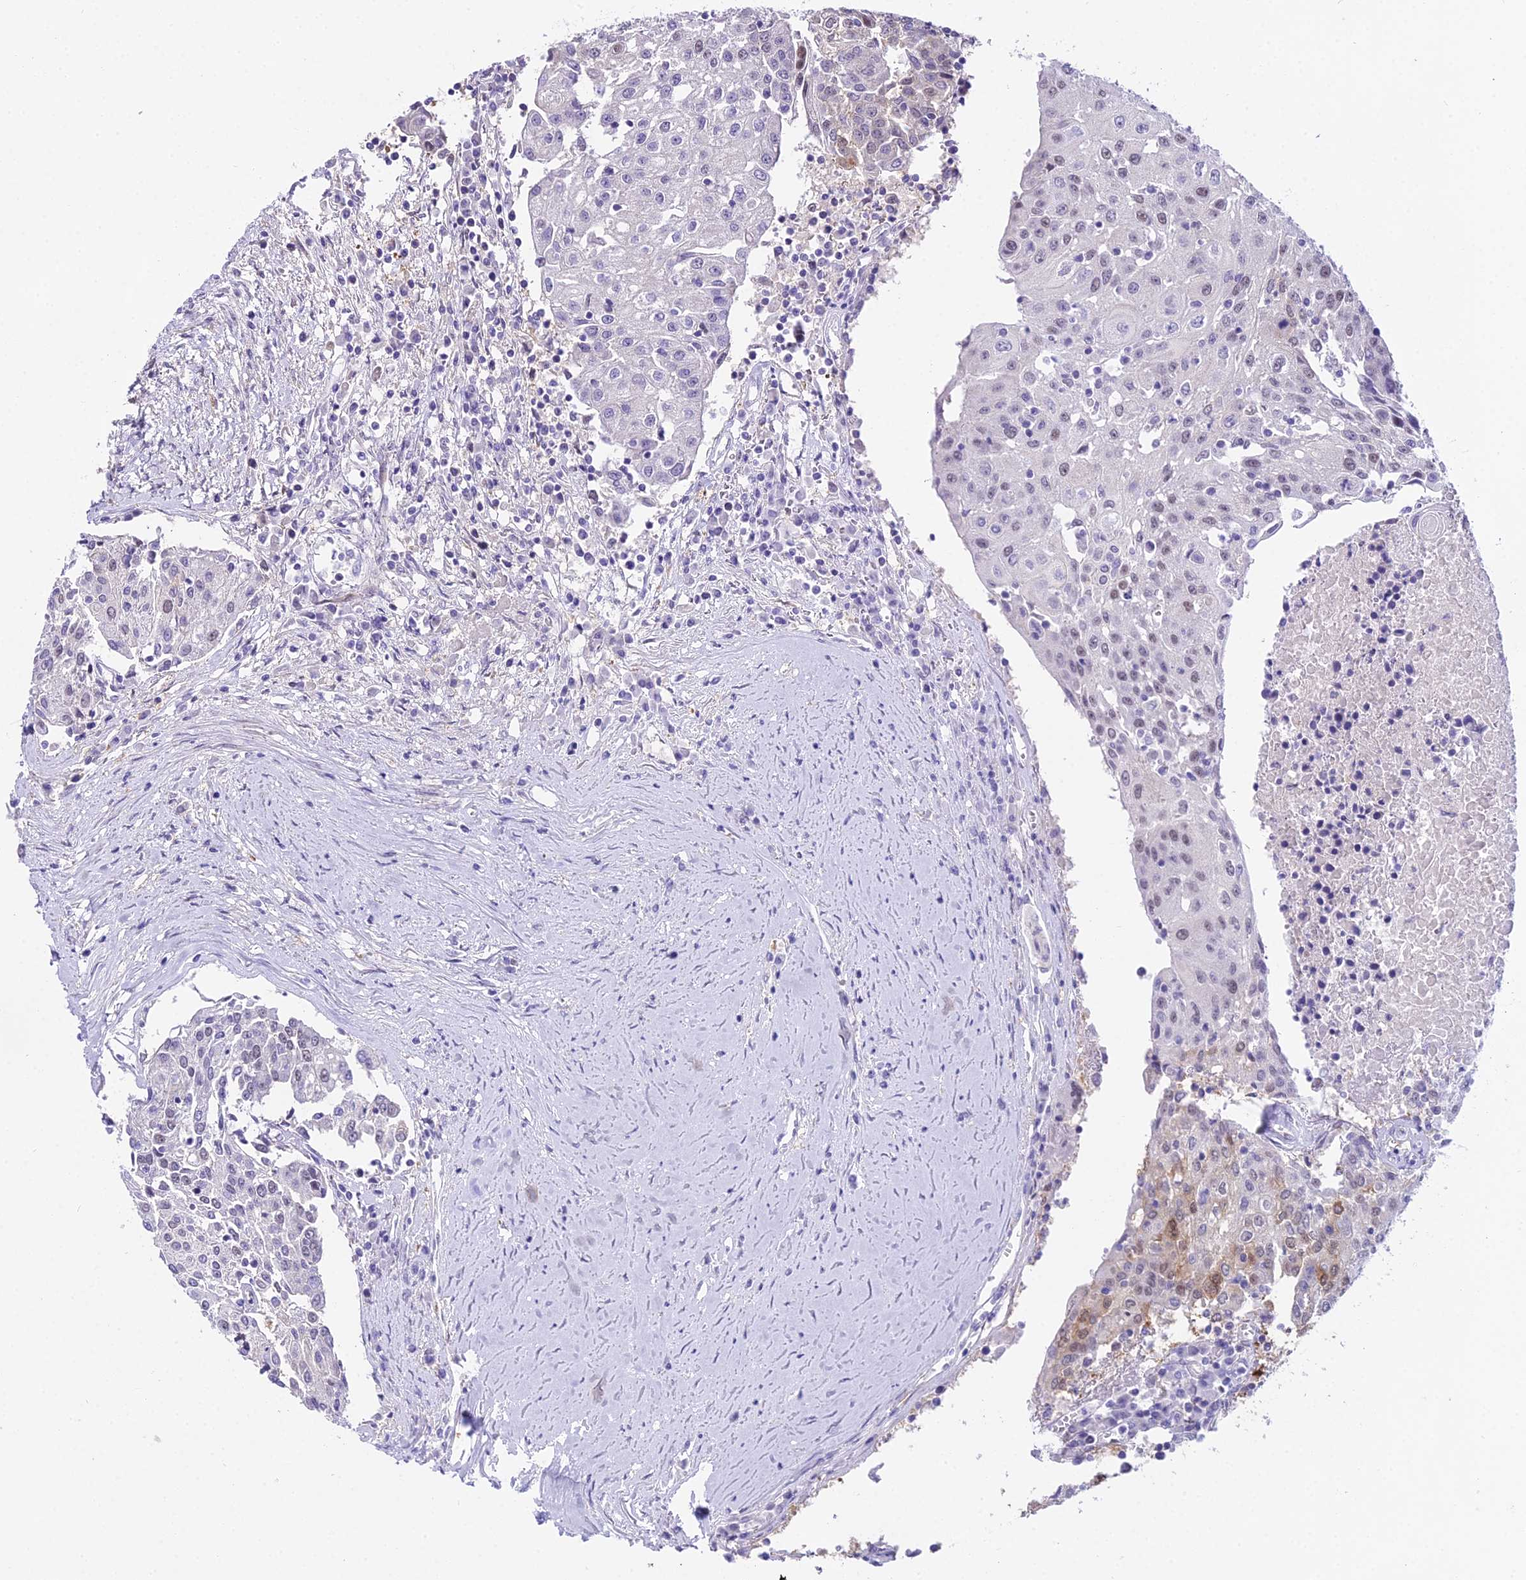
{"staining": {"intensity": "moderate", "quantity": "<25%", "location": "cytoplasmic/membranous,nuclear"}, "tissue": "urothelial cancer", "cell_type": "Tumor cells", "image_type": "cancer", "snomed": [{"axis": "morphology", "description": "Urothelial carcinoma, High grade"}, {"axis": "topography", "description": "Urinary bladder"}], "caption": "IHC (DAB) staining of human high-grade urothelial carcinoma shows moderate cytoplasmic/membranous and nuclear protein expression in approximately <25% of tumor cells.", "gene": "MAT2A", "patient": {"sex": "female", "age": 85}}